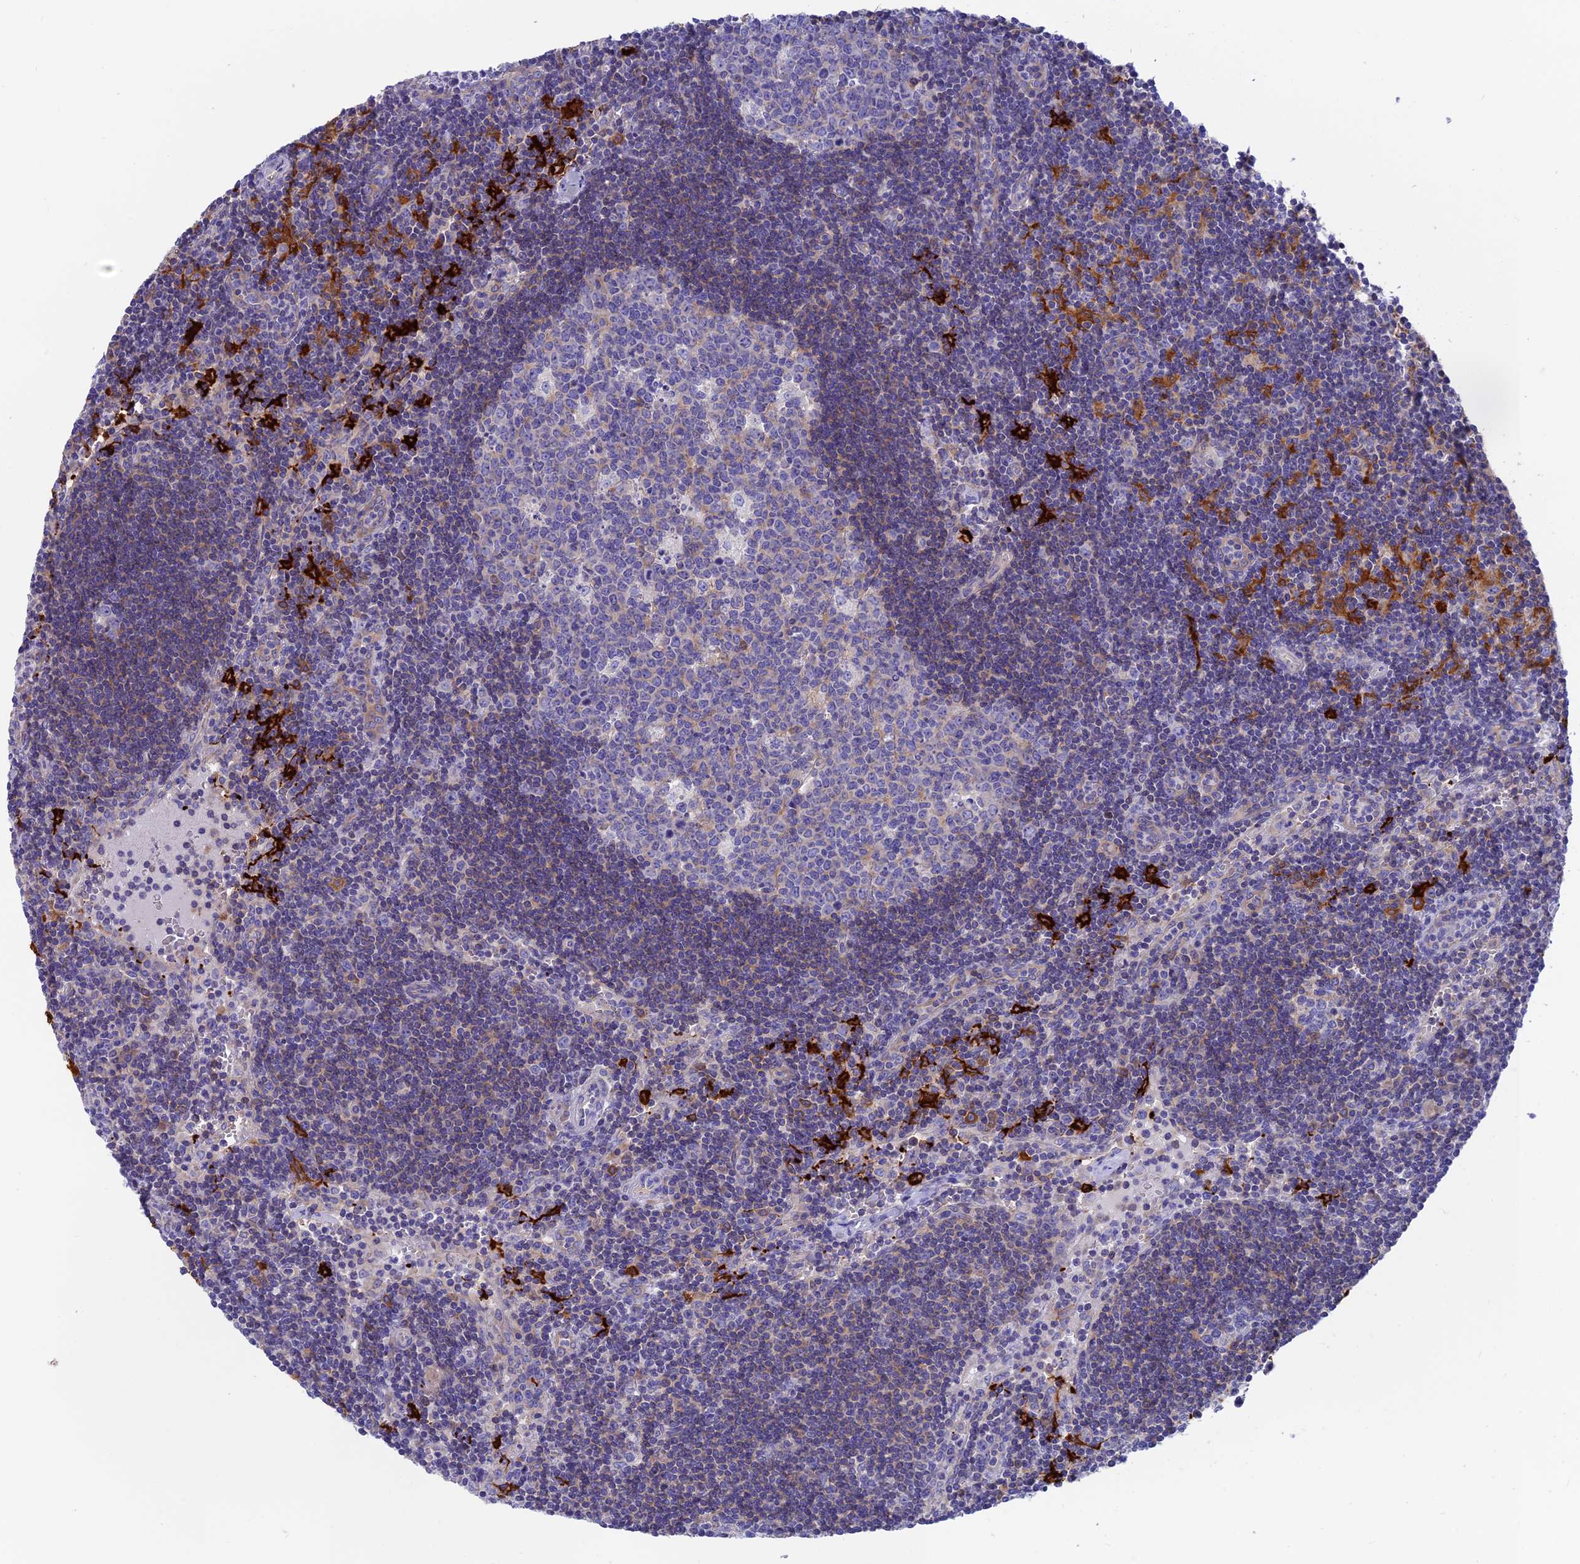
{"staining": {"intensity": "negative", "quantity": "none", "location": "none"}, "tissue": "lymph node", "cell_type": "Germinal center cells", "image_type": "normal", "snomed": [{"axis": "morphology", "description": "Normal tissue, NOS"}, {"axis": "topography", "description": "Lymph node"}], "caption": "High power microscopy photomicrograph of an immunohistochemistry micrograph of unremarkable lymph node, revealing no significant staining in germinal center cells.", "gene": "LZTFL1", "patient": {"sex": "female", "age": 32}}